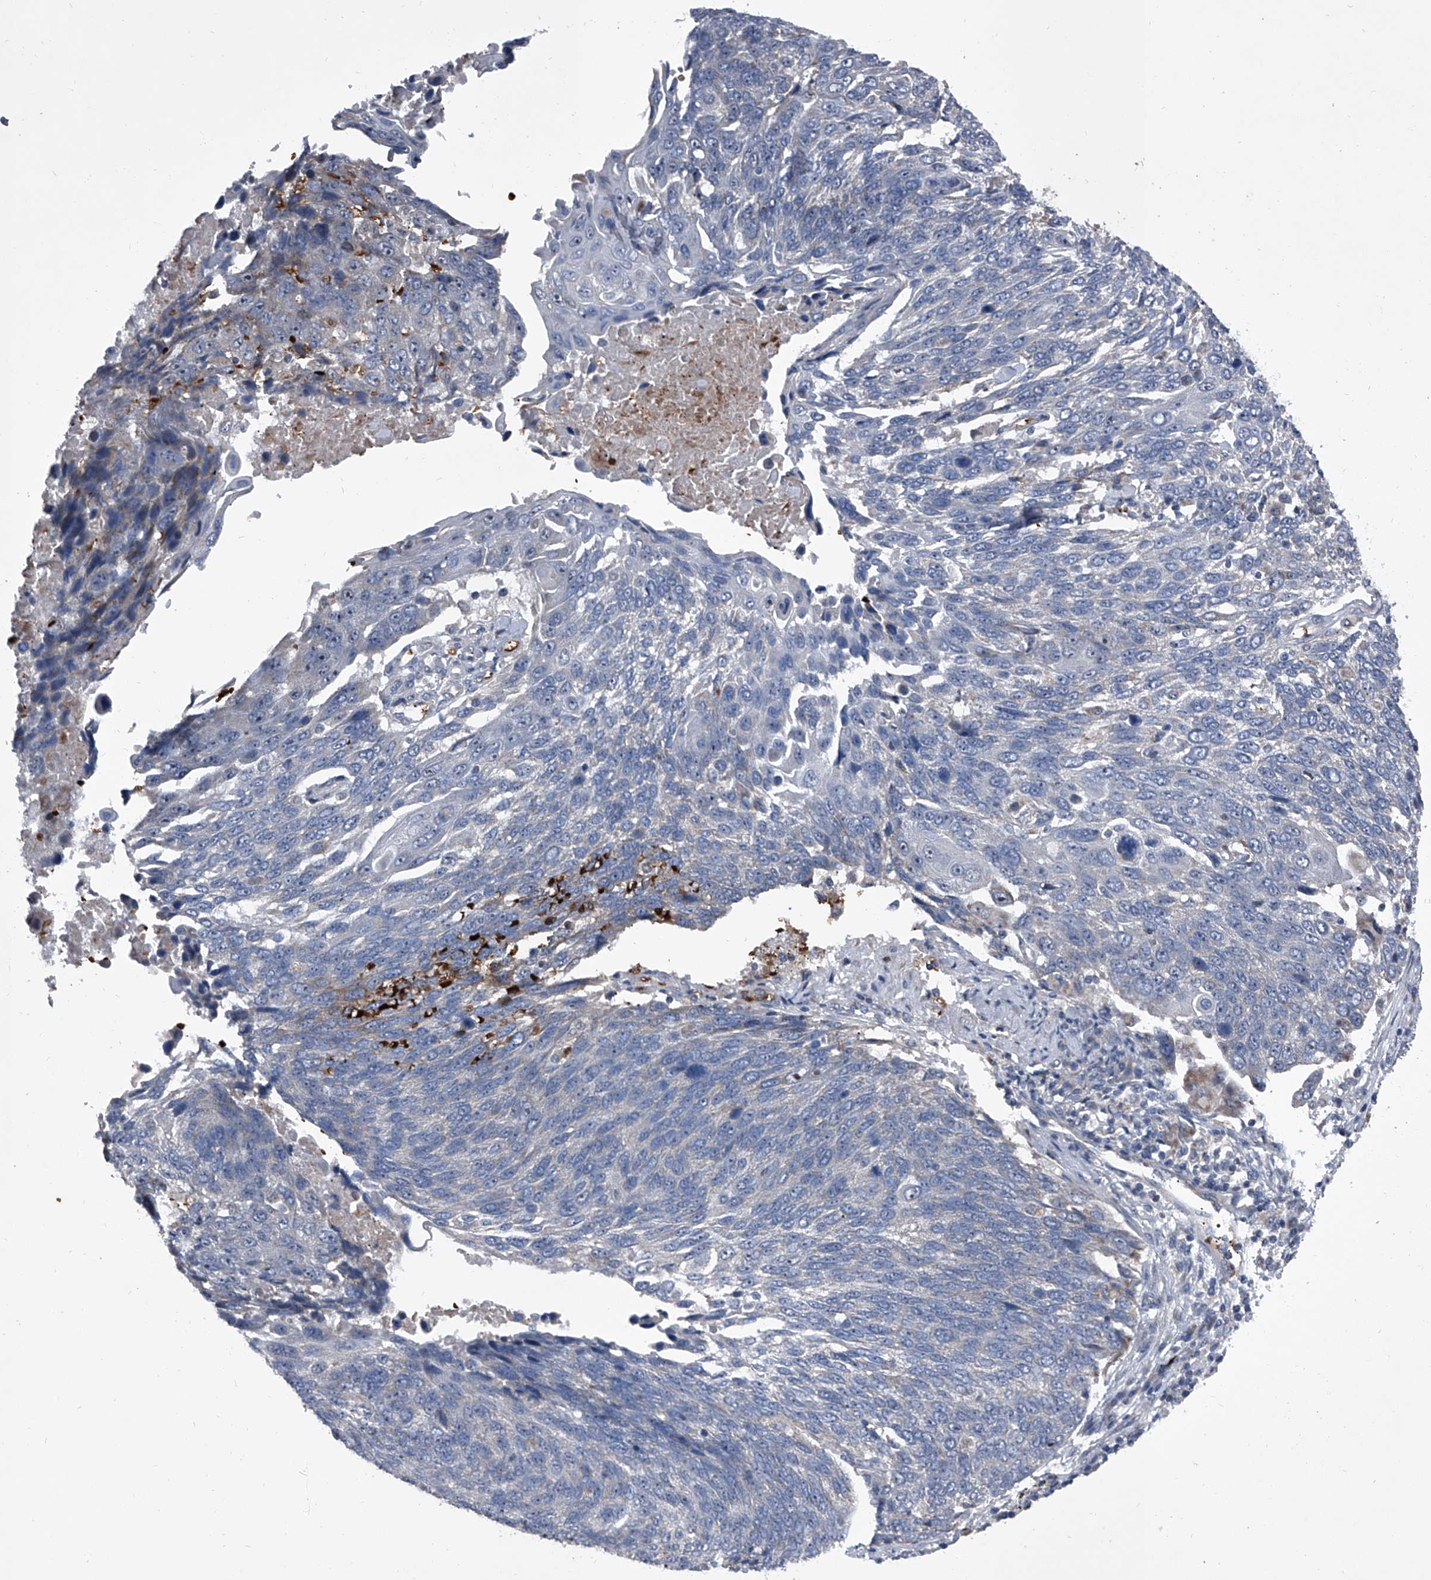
{"staining": {"intensity": "negative", "quantity": "none", "location": "none"}, "tissue": "lung cancer", "cell_type": "Tumor cells", "image_type": "cancer", "snomed": [{"axis": "morphology", "description": "Squamous cell carcinoma, NOS"}, {"axis": "topography", "description": "Lung"}], "caption": "Tumor cells are negative for brown protein staining in lung cancer (squamous cell carcinoma).", "gene": "CEP85L", "patient": {"sex": "male", "age": 66}}